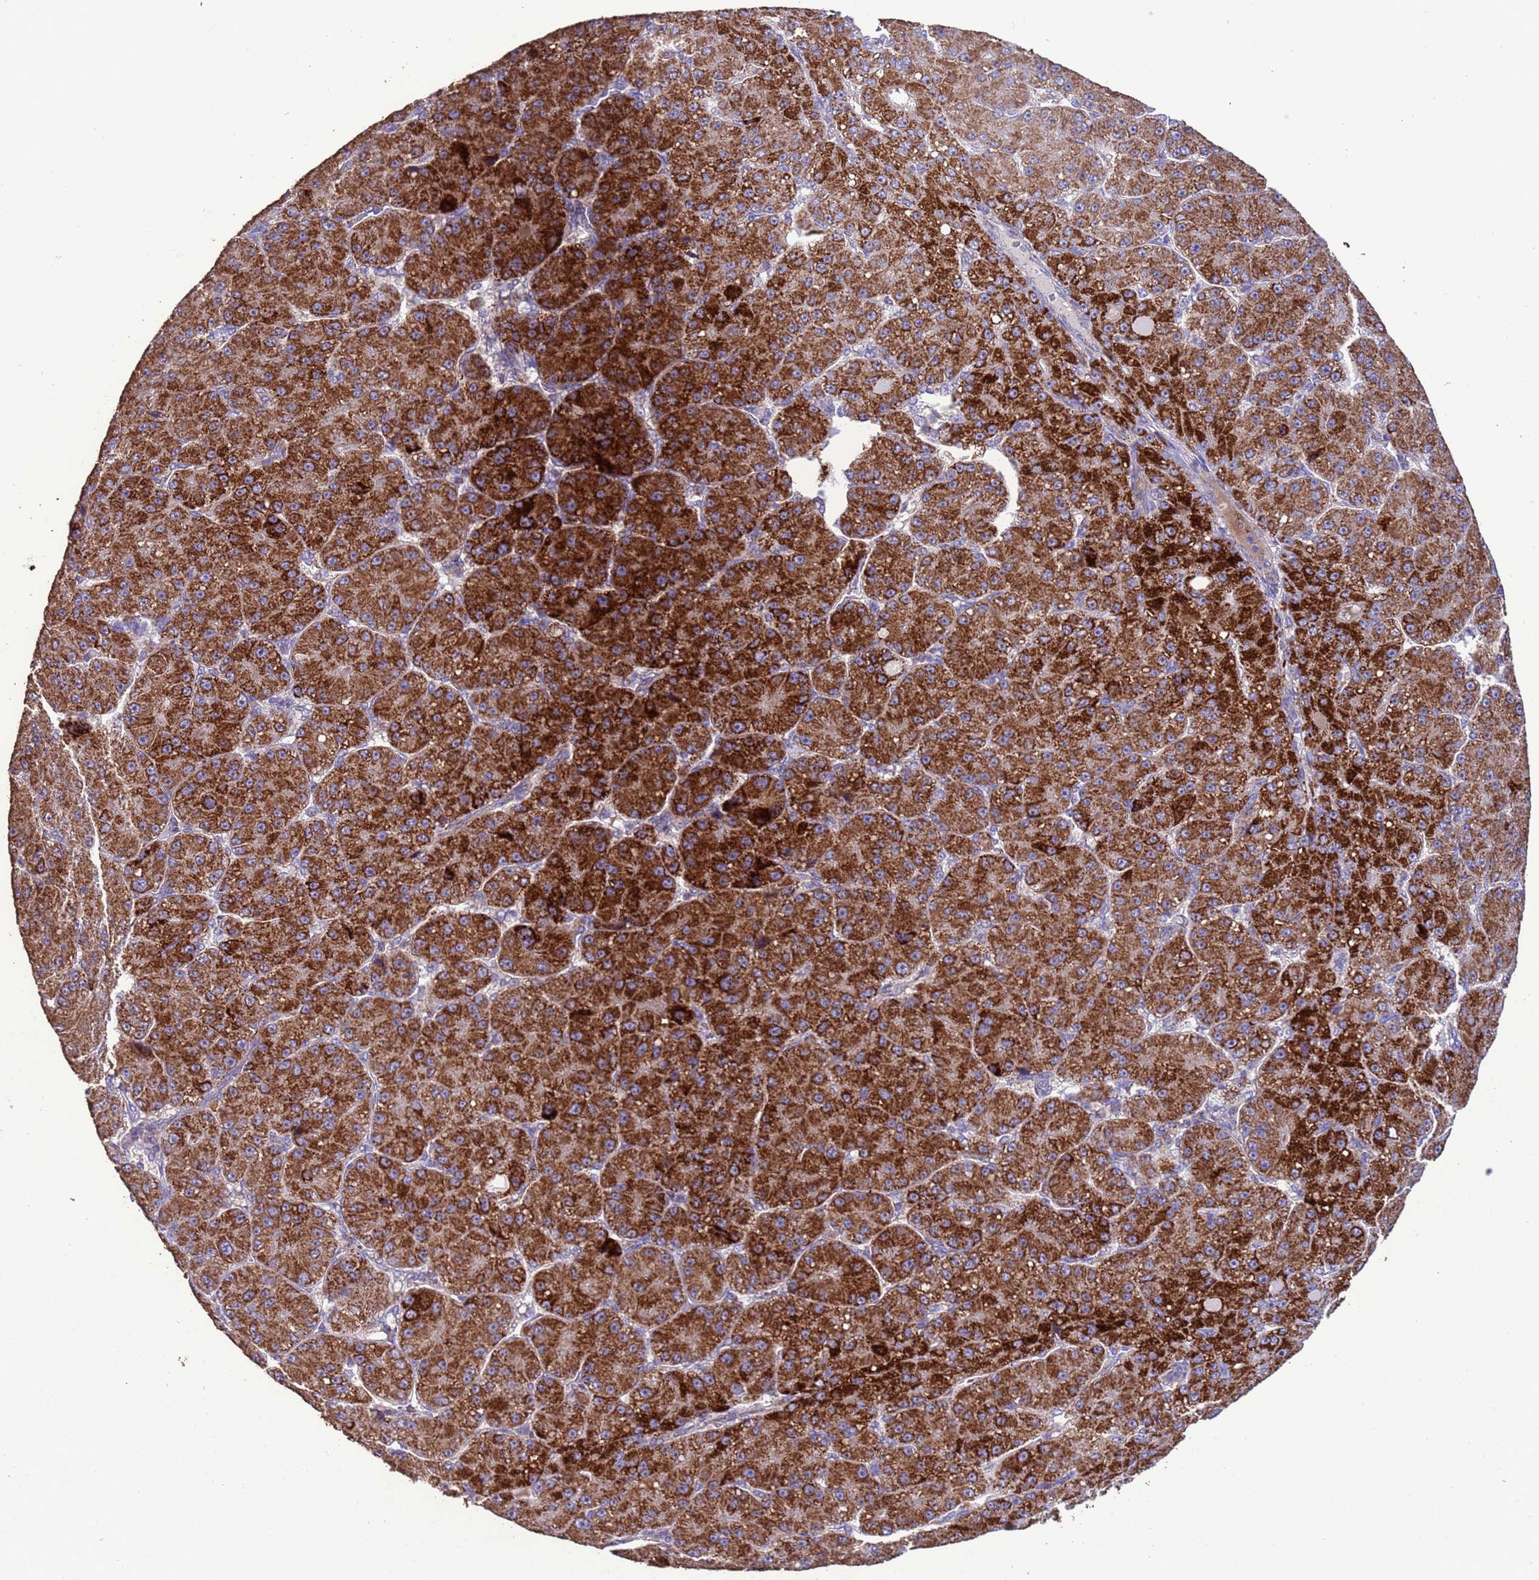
{"staining": {"intensity": "strong", "quantity": ">75%", "location": "cytoplasmic/membranous"}, "tissue": "liver cancer", "cell_type": "Tumor cells", "image_type": "cancer", "snomed": [{"axis": "morphology", "description": "Carcinoma, Hepatocellular, NOS"}, {"axis": "topography", "description": "Liver"}], "caption": "The micrograph exhibits immunohistochemical staining of liver cancer (hepatocellular carcinoma). There is strong cytoplasmic/membranous positivity is appreciated in approximately >75% of tumor cells. The protein of interest is shown in brown color, while the nuclei are stained blue.", "gene": "ZNFX1", "patient": {"sex": "male", "age": 67}}